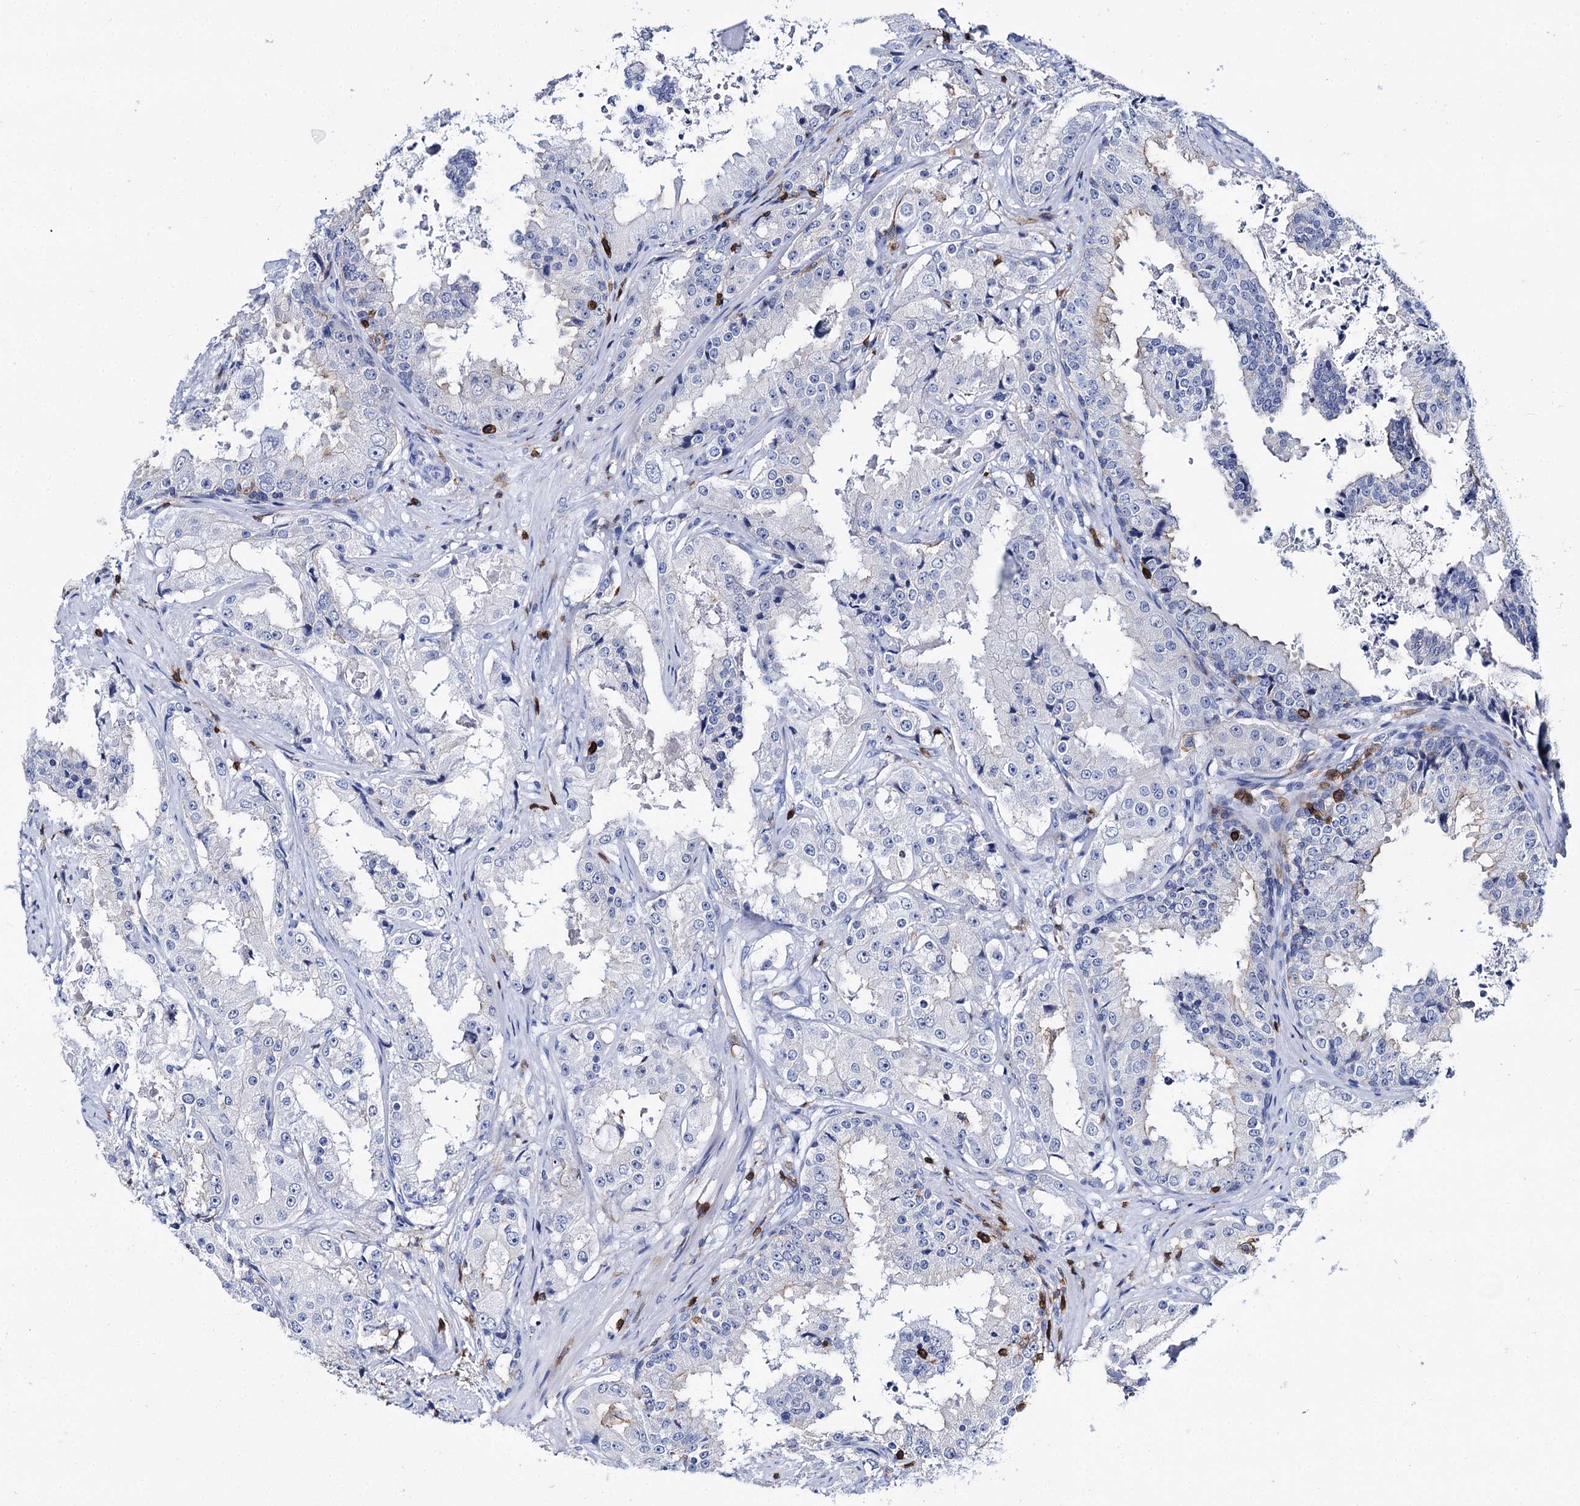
{"staining": {"intensity": "negative", "quantity": "none", "location": "none"}, "tissue": "prostate cancer", "cell_type": "Tumor cells", "image_type": "cancer", "snomed": [{"axis": "morphology", "description": "Adenocarcinoma, High grade"}, {"axis": "topography", "description": "Prostate"}], "caption": "The histopathology image displays no significant staining in tumor cells of prostate cancer. (DAB (3,3'-diaminobenzidine) immunohistochemistry, high magnification).", "gene": "DEF6", "patient": {"sex": "male", "age": 73}}